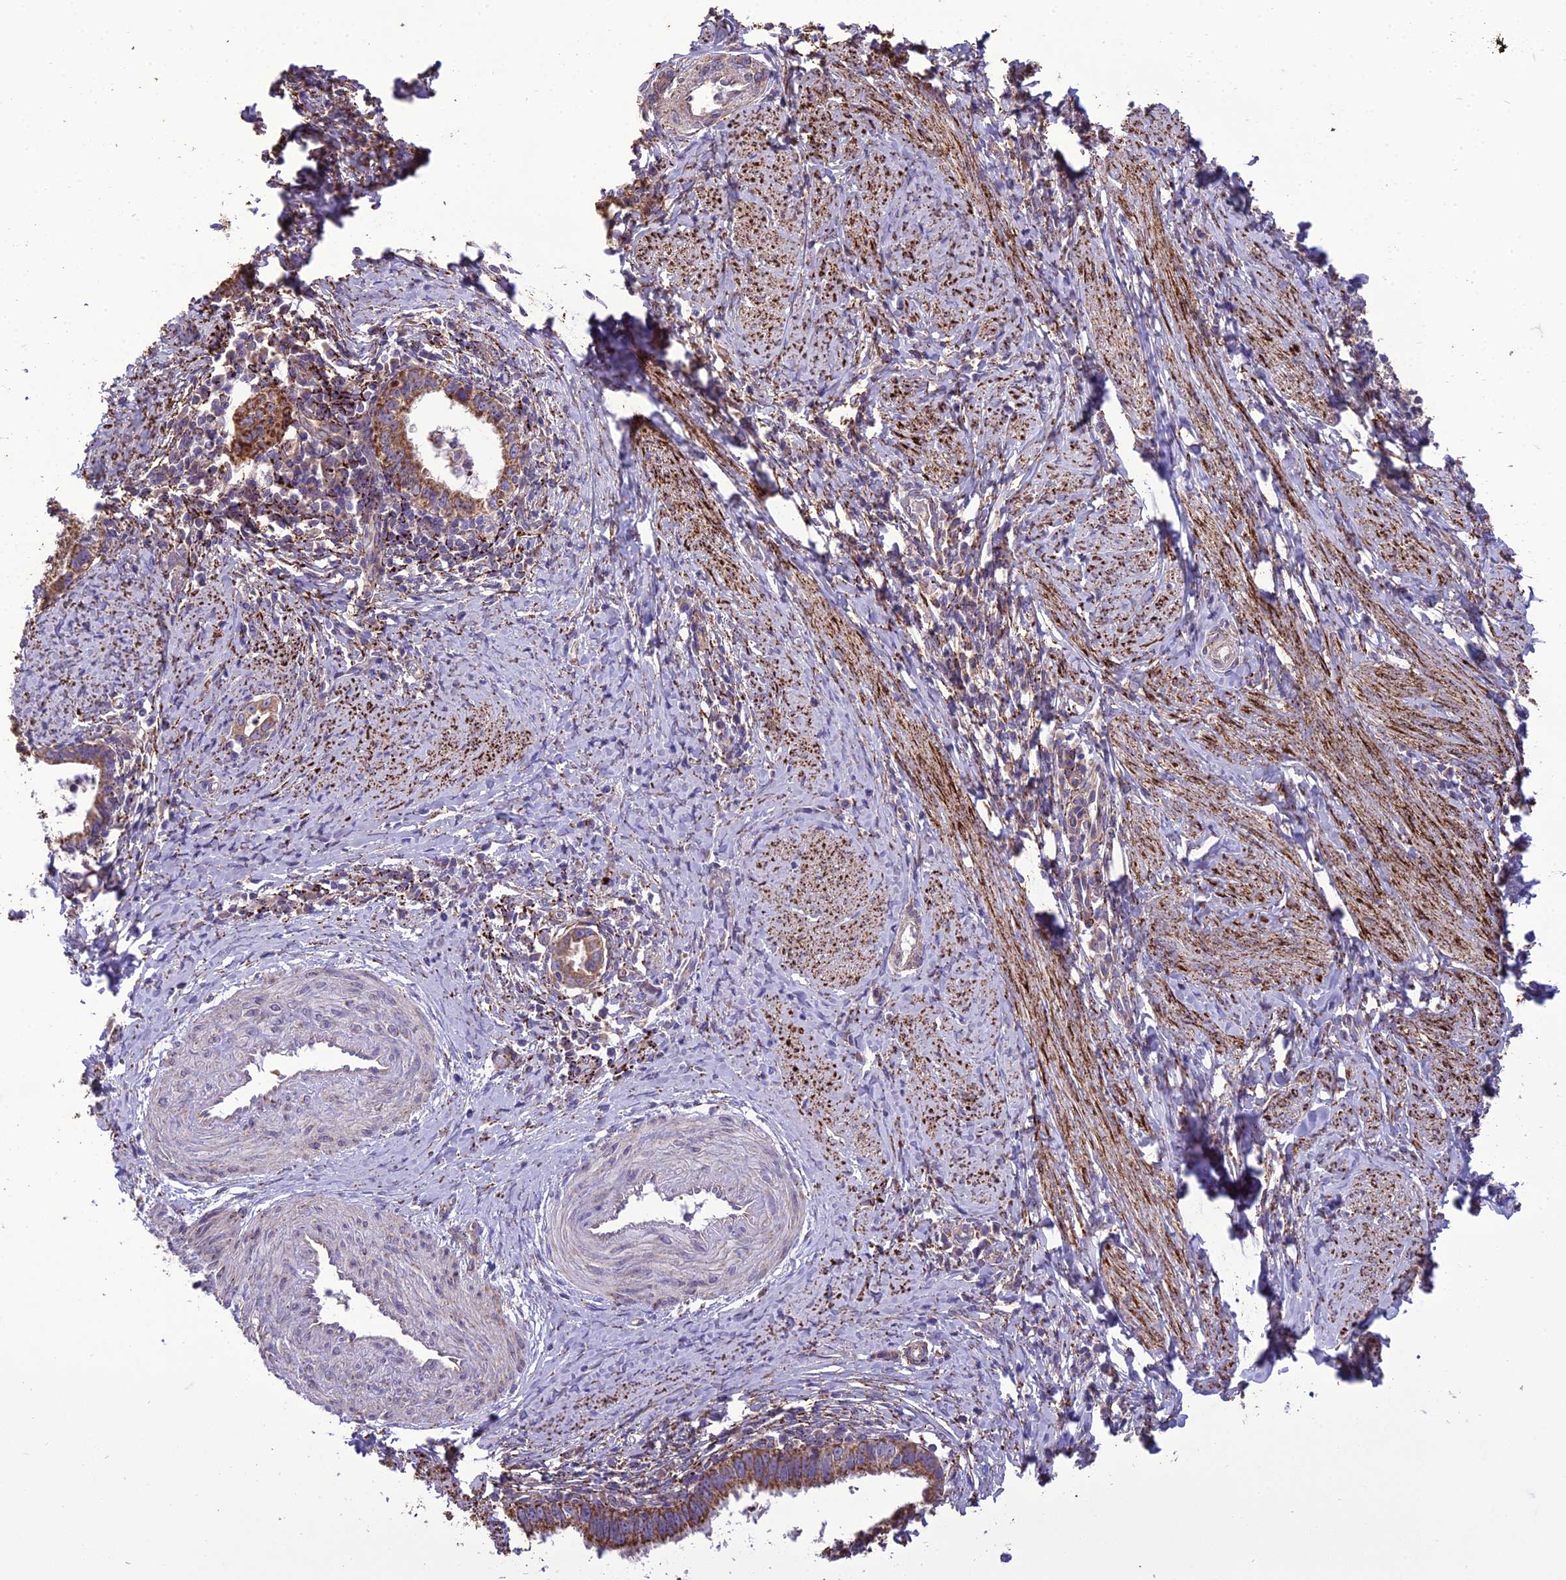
{"staining": {"intensity": "moderate", "quantity": ">75%", "location": "cytoplasmic/membranous"}, "tissue": "cervical cancer", "cell_type": "Tumor cells", "image_type": "cancer", "snomed": [{"axis": "morphology", "description": "Adenocarcinoma, NOS"}, {"axis": "topography", "description": "Cervix"}], "caption": "Human cervical cancer (adenocarcinoma) stained for a protein (brown) reveals moderate cytoplasmic/membranous positive positivity in about >75% of tumor cells.", "gene": "TBC1D24", "patient": {"sex": "female", "age": 36}}